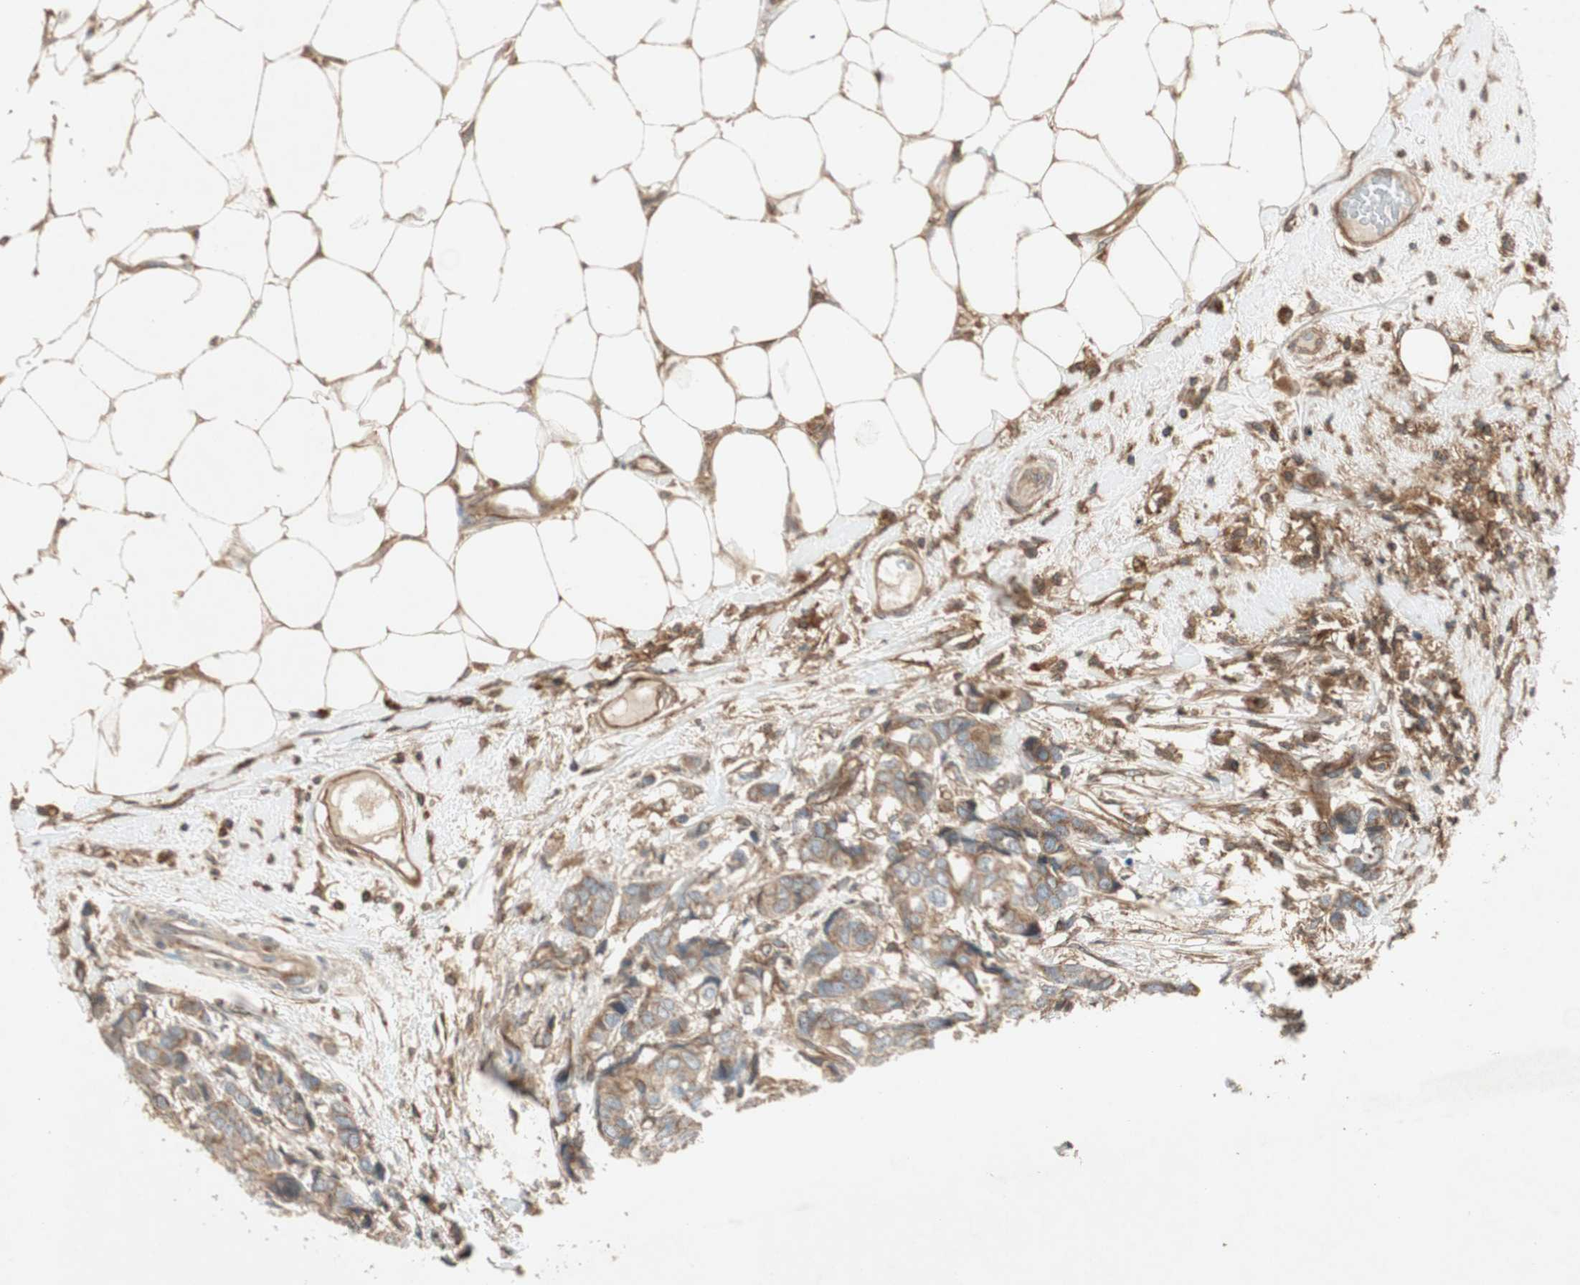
{"staining": {"intensity": "moderate", "quantity": ">75%", "location": "cytoplasmic/membranous"}, "tissue": "breast cancer", "cell_type": "Tumor cells", "image_type": "cancer", "snomed": [{"axis": "morphology", "description": "Duct carcinoma"}, {"axis": "topography", "description": "Breast"}], "caption": "Moderate cytoplasmic/membranous expression for a protein is appreciated in about >75% of tumor cells of breast cancer (intraductal carcinoma) using immunohistochemistry (IHC).", "gene": "BTN3A3", "patient": {"sex": "female", "age": 87}}